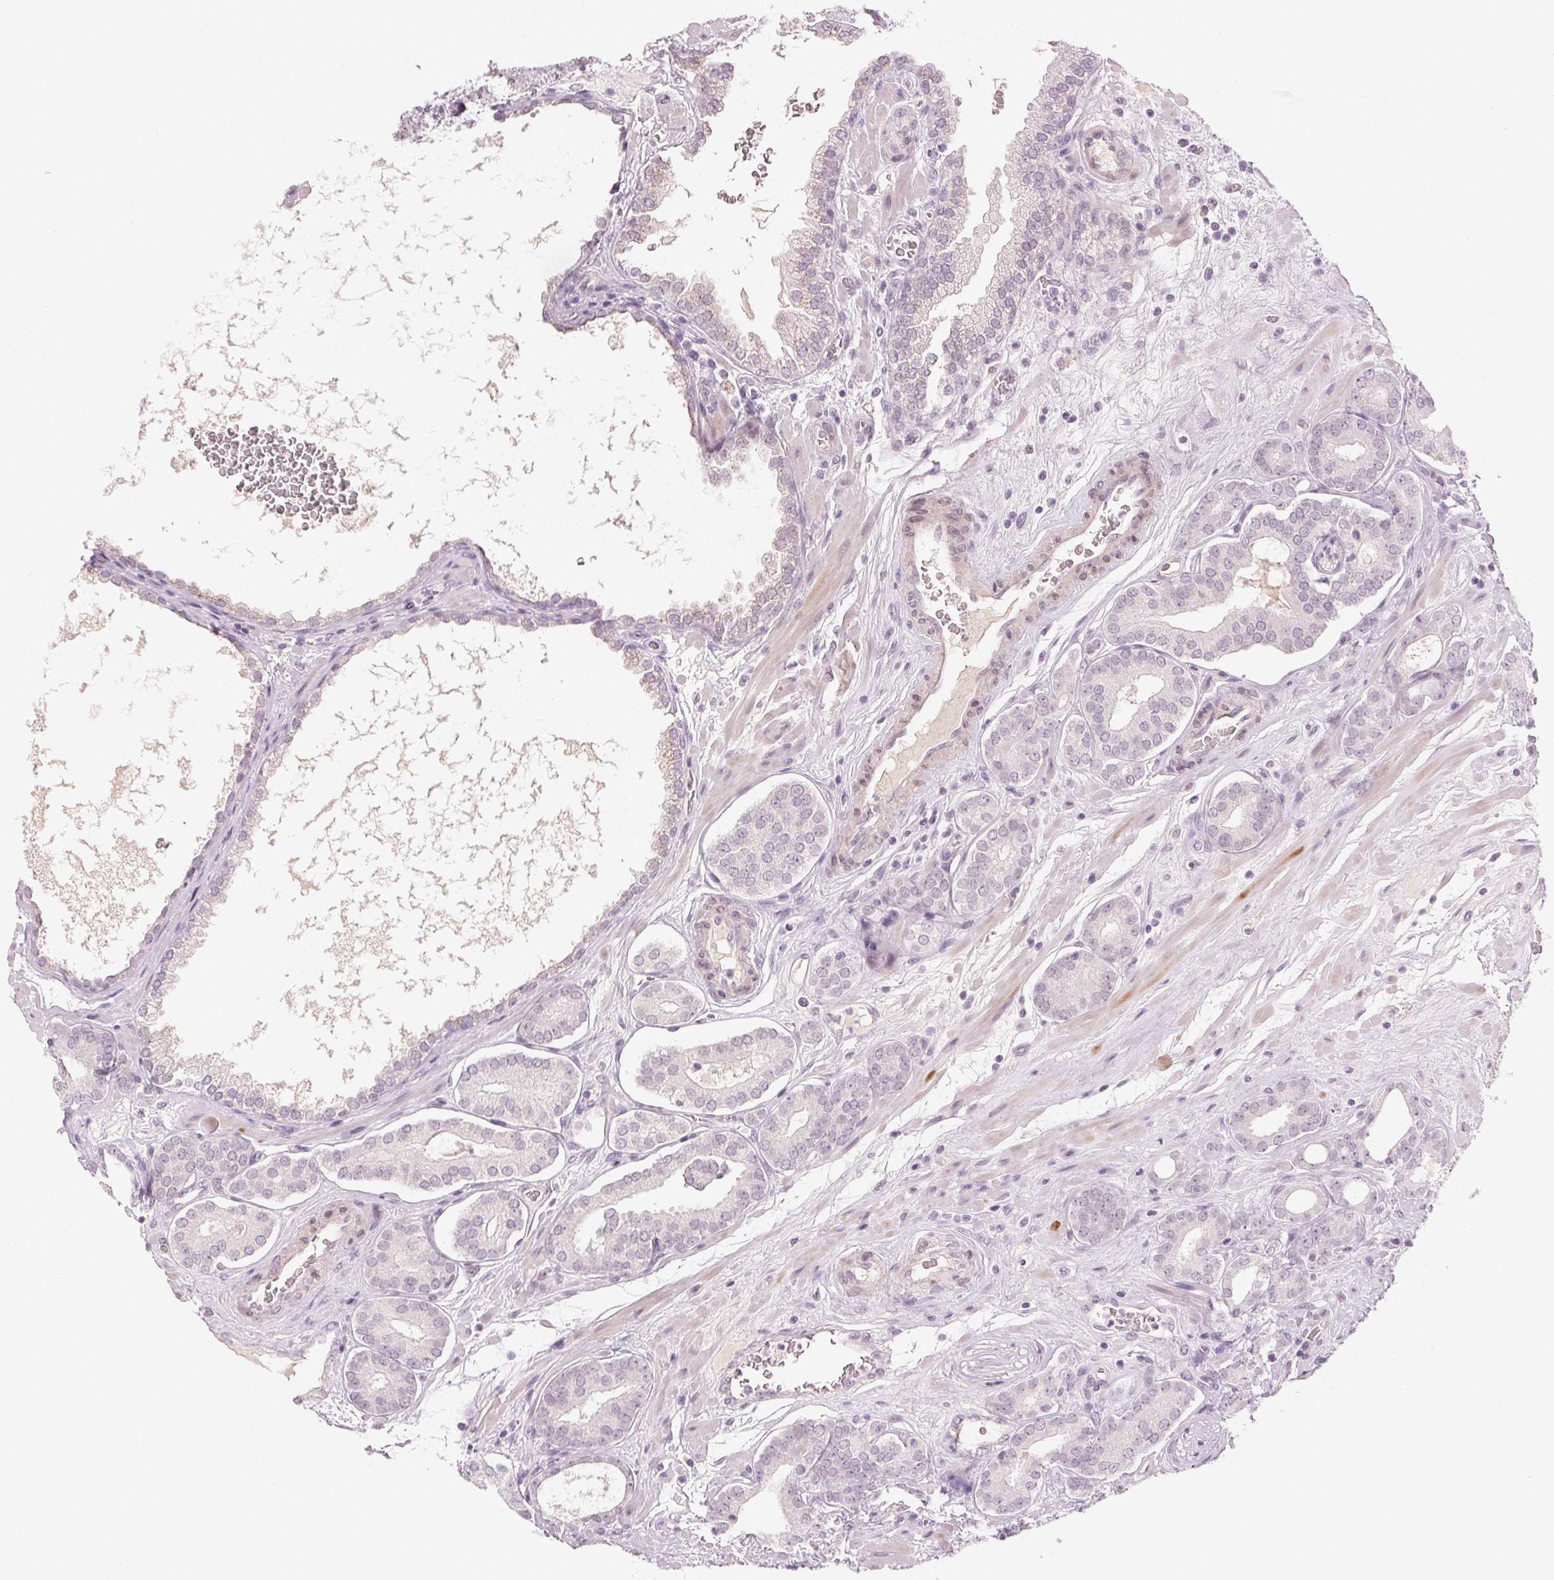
{"staining": {"intensity": "negative", "quantity": "none", "location": "none"}, "tissue": "prostate cancer", "cell_type": "Tumor cells", "image_type": "cancer", "snomed": [{"axis": "morphology", "description": "Adenocarcinoma, High grade"}, {"axis": "topography", "description": "Prostate"}], "caption": "High magnification brightfield microscopy of prostate cancer stained with DAB (3,3'-diaminobenzidine) (brown) and counterstained with hematoxylin (blue): tumor cells show no significant staining. The staining was performed using DAB to visualize the protein expression in brown, while the nuclei were stained in blue with hematoxylin (Magnification: 20x).", "gene": "HSF5", "patient": {"sex": "male", "age": 66}}